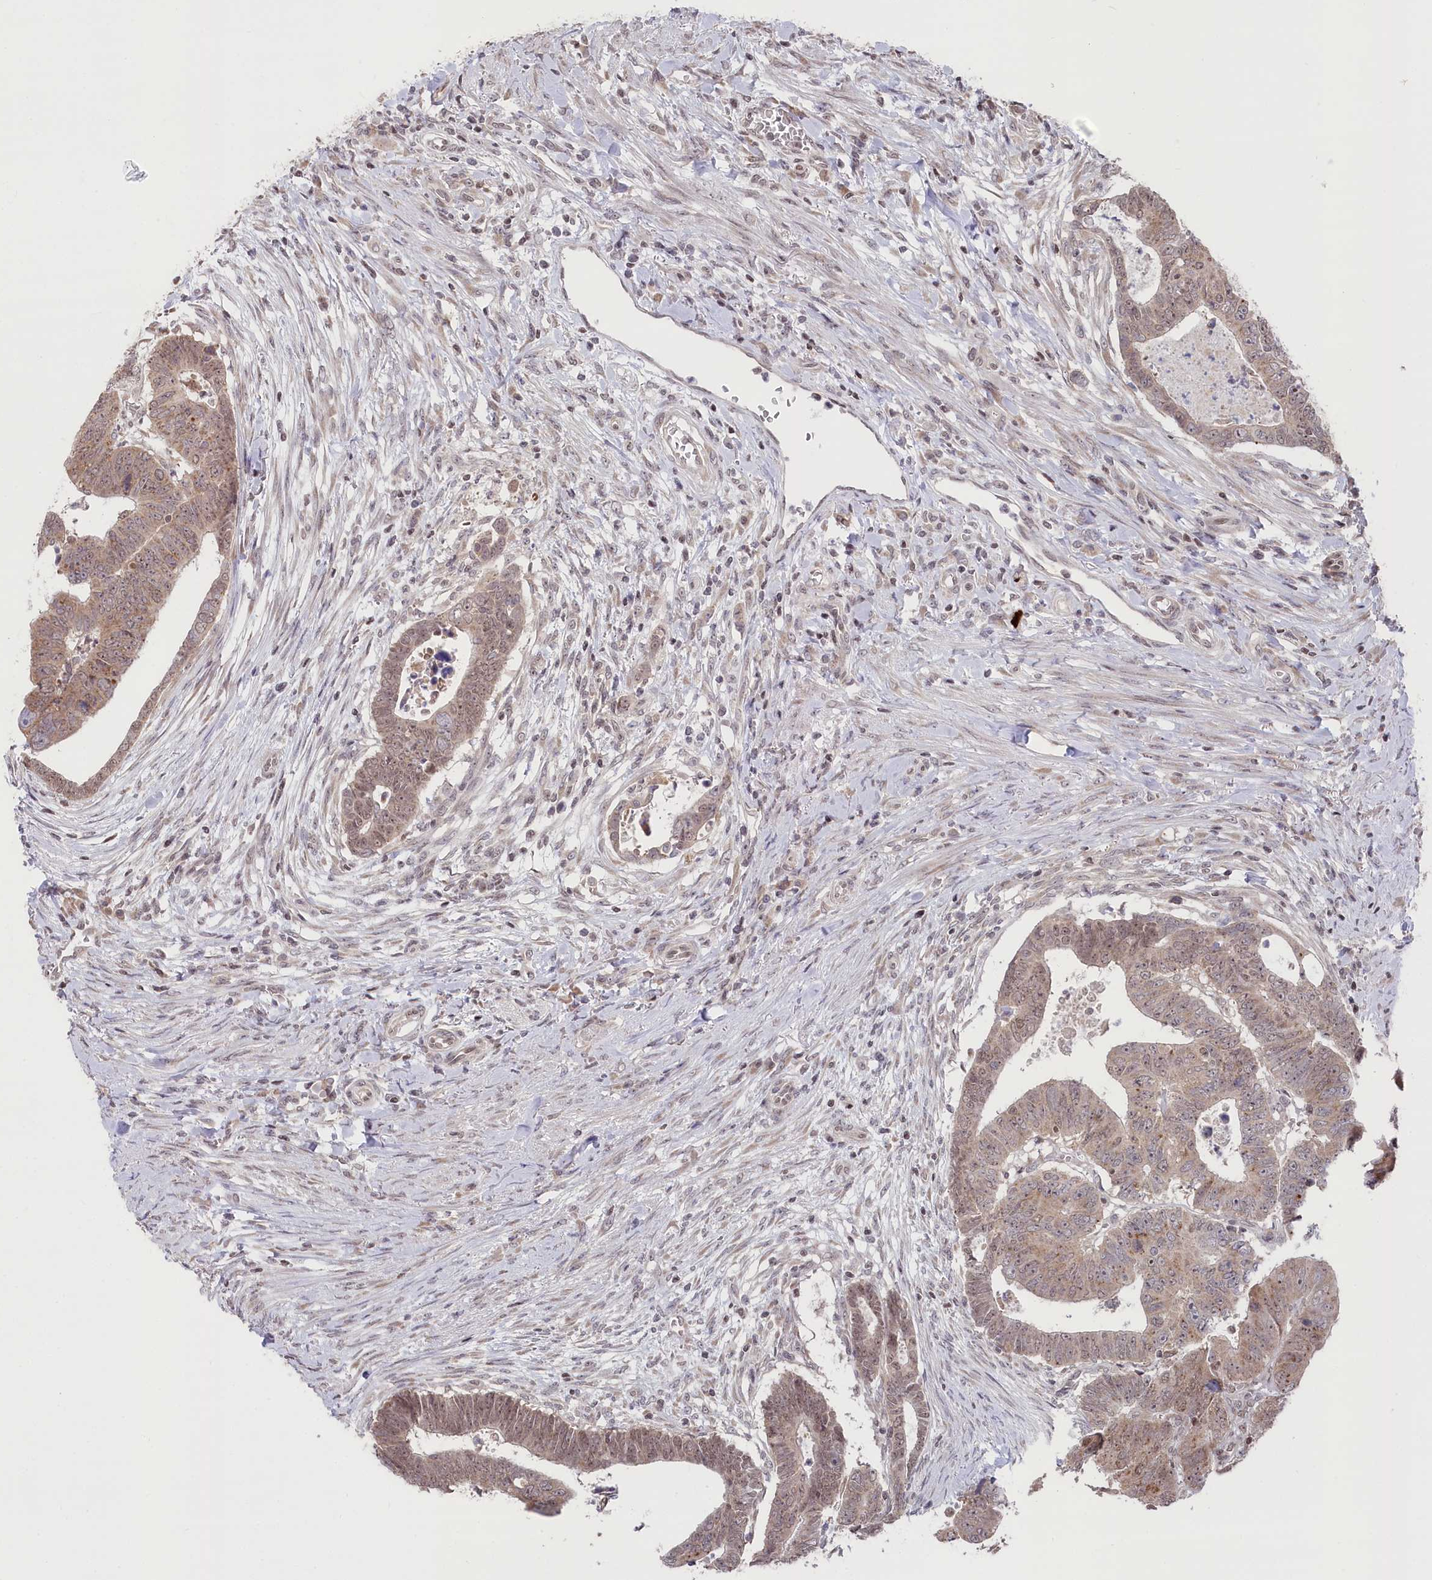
{"staining": {"intensity": "weak", "quantity": "25%-75%", "location": "nuclear"}, "tissue": "colorectal cancer", "cell_type": "Tumor cells", "image_type": "cancer", "snomed": [{"axis": "morphology", "description": "Normal tissue, NOS"}, {"axis": "morphology", "description": "Adenocarcinoma, NOS"}, {"axis": "topography", "description": "Rectum"}], "caption": "A brown stain shows weak nuclear staining of a protein in human colorectal cancer (adenocarcinoma) tumor cells.", "gene": "CGGBP1", "patient": {"sex": "female", "age": 65}}